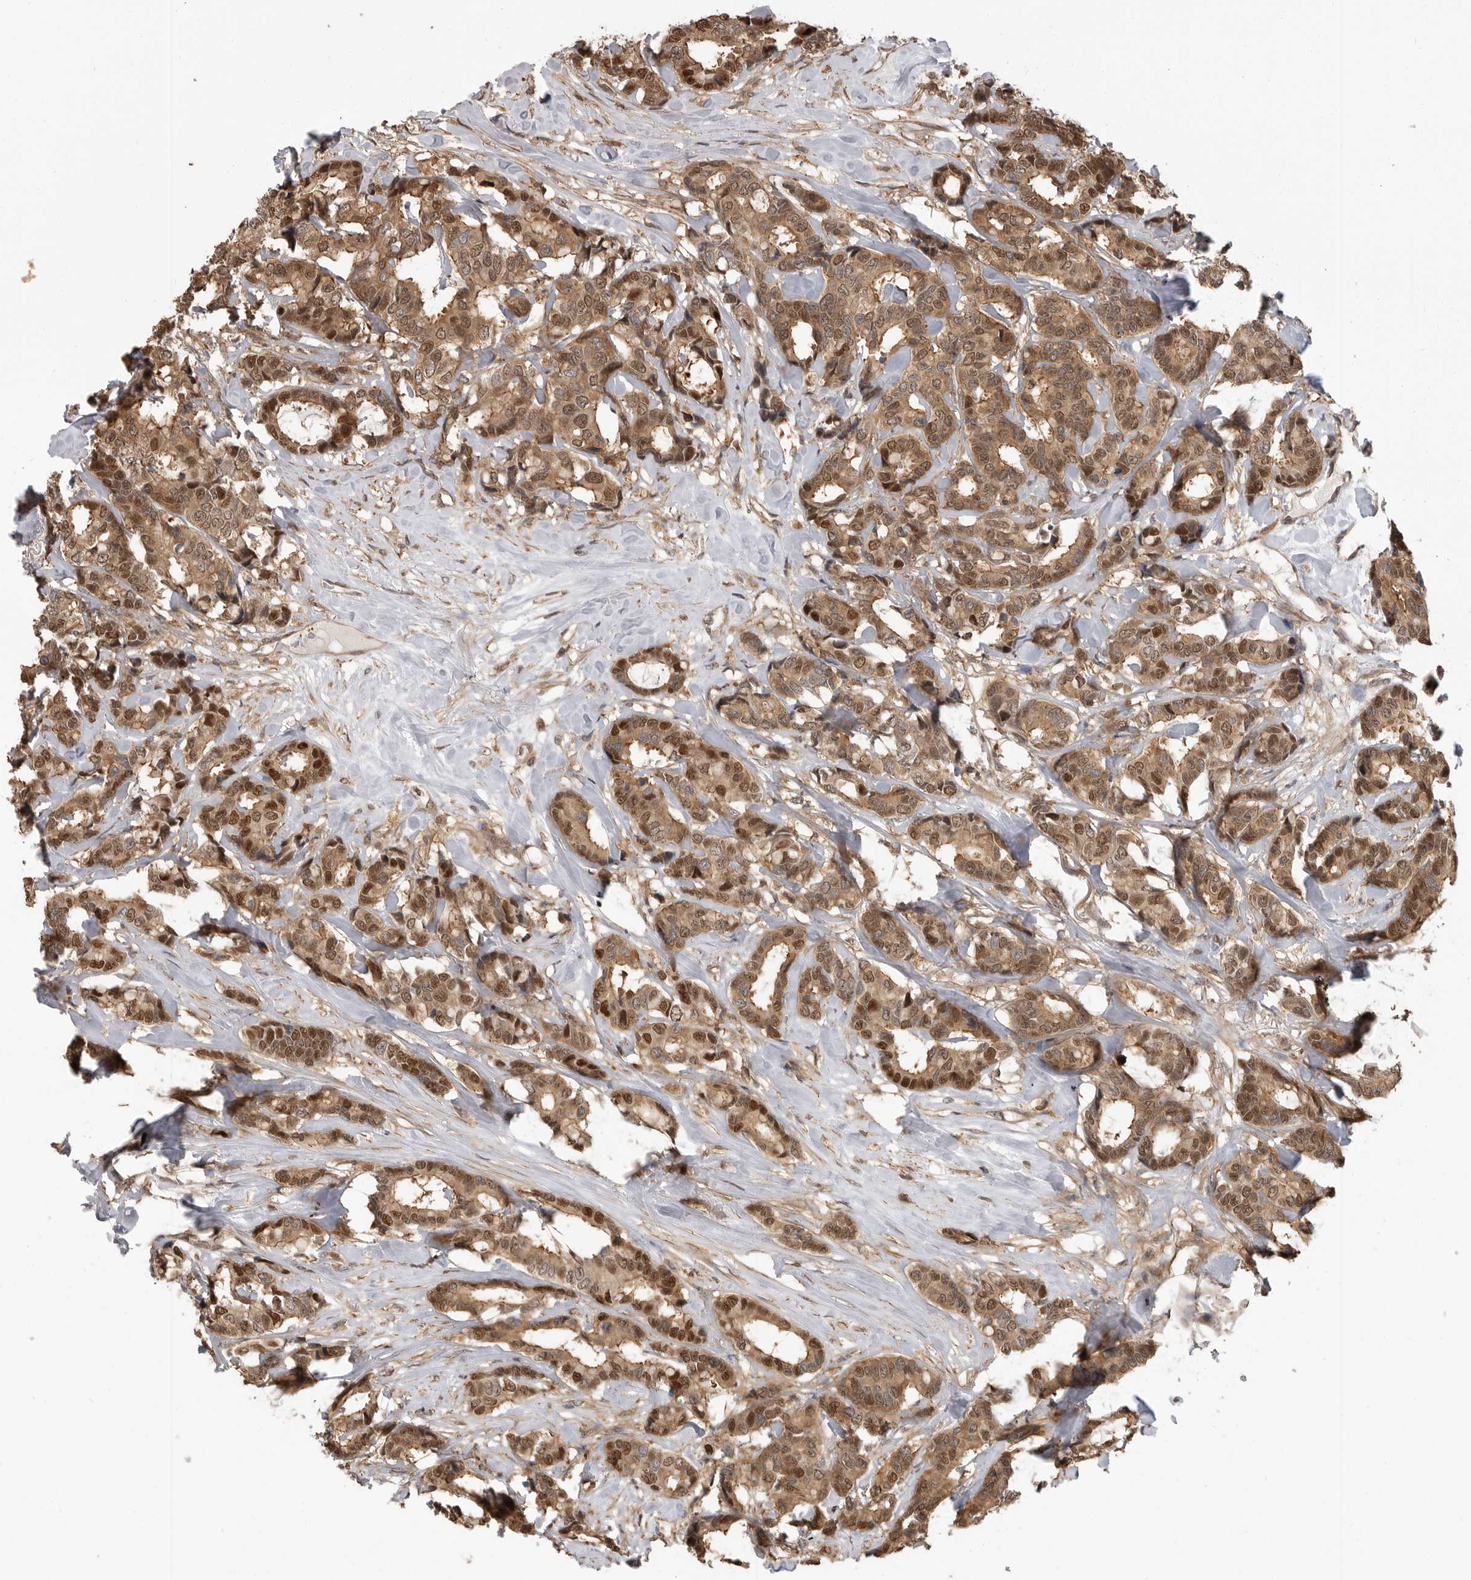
{"staining": {"intensity": "moderate", "quantity": ">75%", "location": "cytoplasmic/membranous,nuclear"}, "tissue": "breast cancer", "cell_type": "Tumor cells", "image_type": "cancer", "snomed": [{"axis": "morphology", "description": "Duct carcinoma"}, {"axis": "topography", "description": "Breast"}], "caption": "This micrograph shows immunohistochemistry (IHC) staining of human breast intraductal carcinoma, with medium moderate cytoplasmic/membranous and nuclear positivity in approximately >75% of tumor cells.", "gene": "ERN1", "patient": {"sex": "female", "age": 87}}